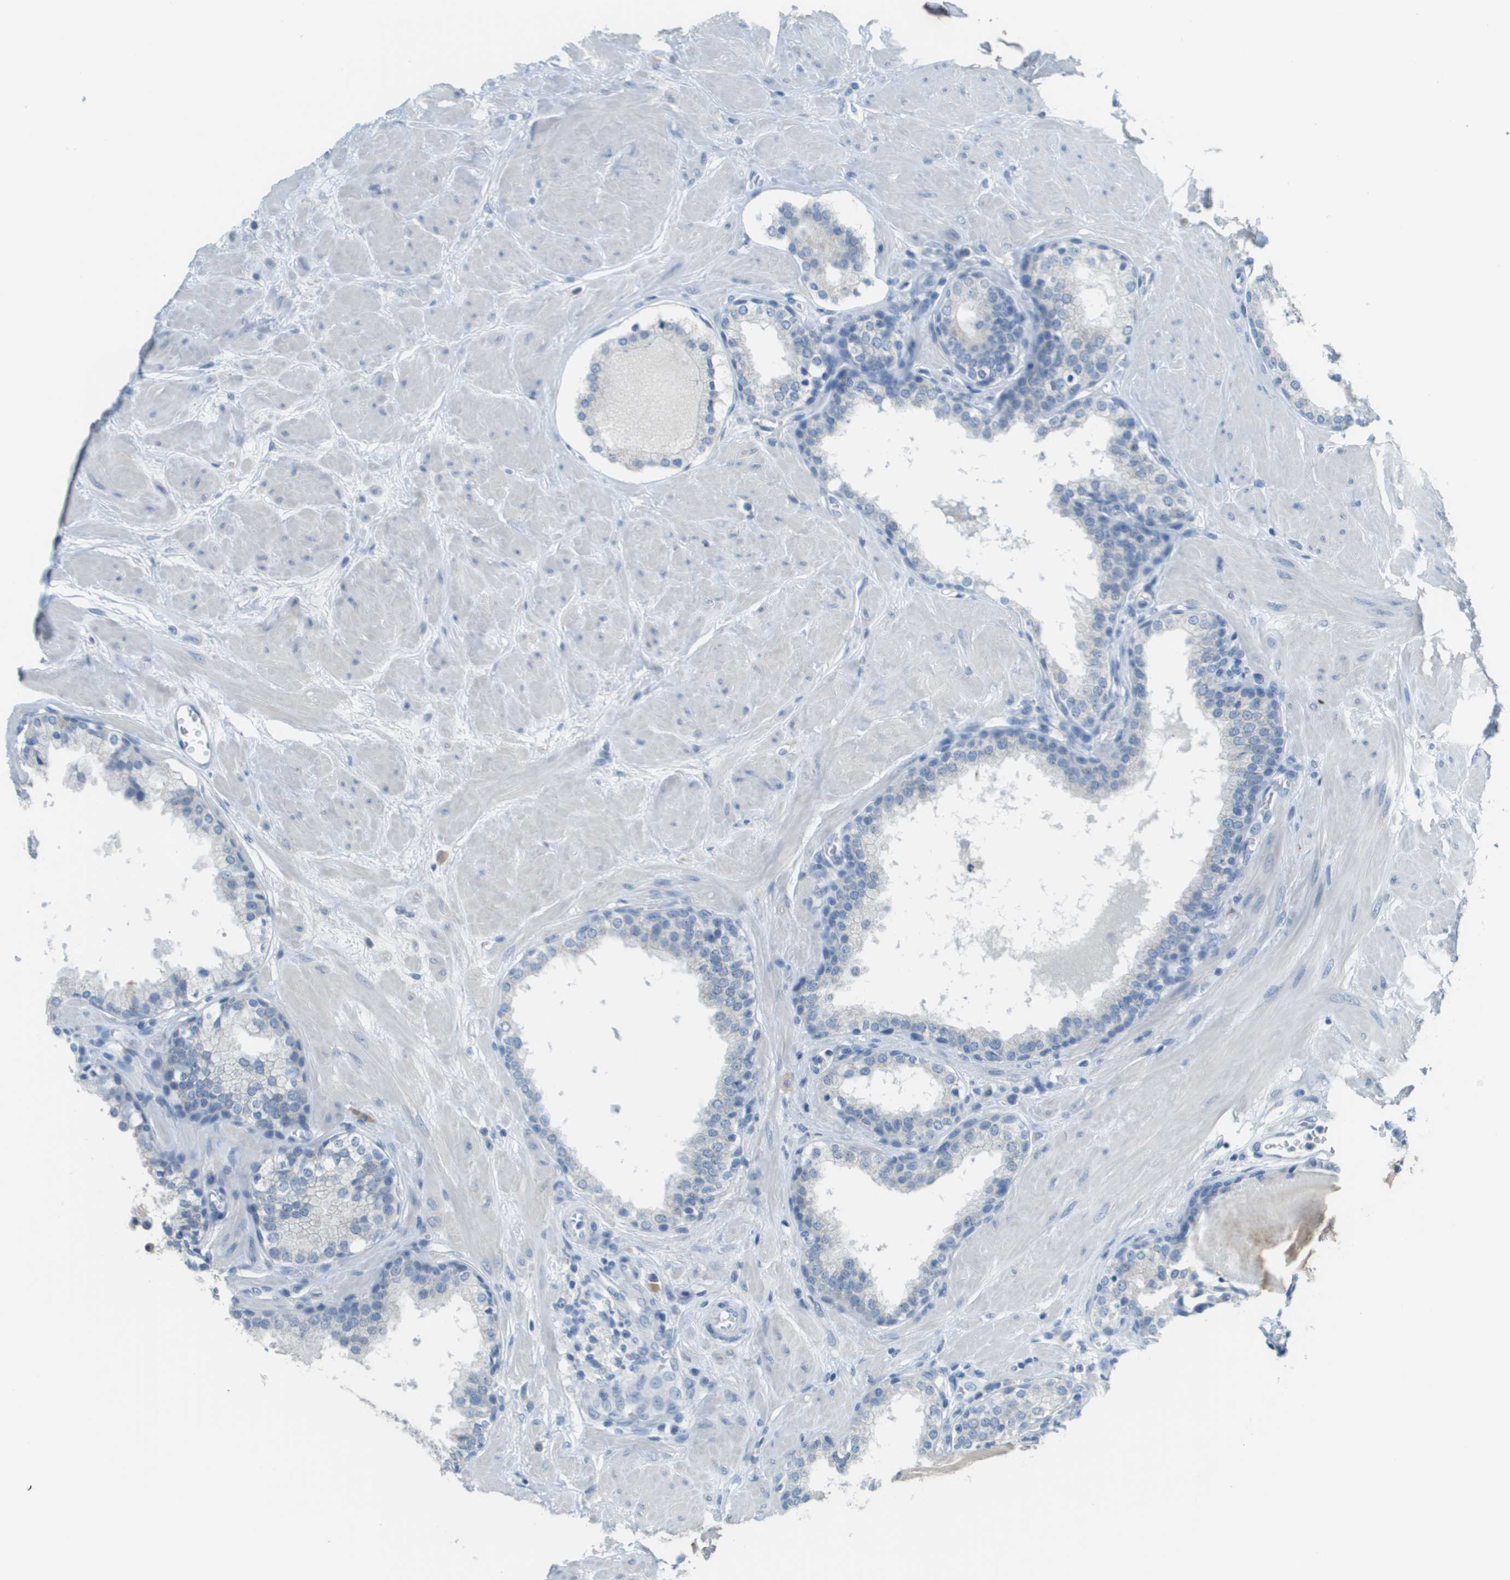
{"staining": {"intensity": "weak", "quantity": "<25%", "location": "cytoplasmic/membranous"}, "tissue": "prostate", "cell_type": "Glandular cells", "image_type": "normal", "snomed": [{"axis": "morphology", "description": "Normal tissue, NOS"}, {"axis": "topography", "description": "Prostate"}], "caption": "Immunohistochemistry of normal human prostate reveals no staining in glandular cells. The staining was performed using DAB (3,3'-diaminobenzidine) to visualize the protein expression in brown, while the nuclei were stained in blue with hematoxylin (Magnification: 20x).", "gene": "PTGDR2", "patient": {"sex": "male", "age": 51}}